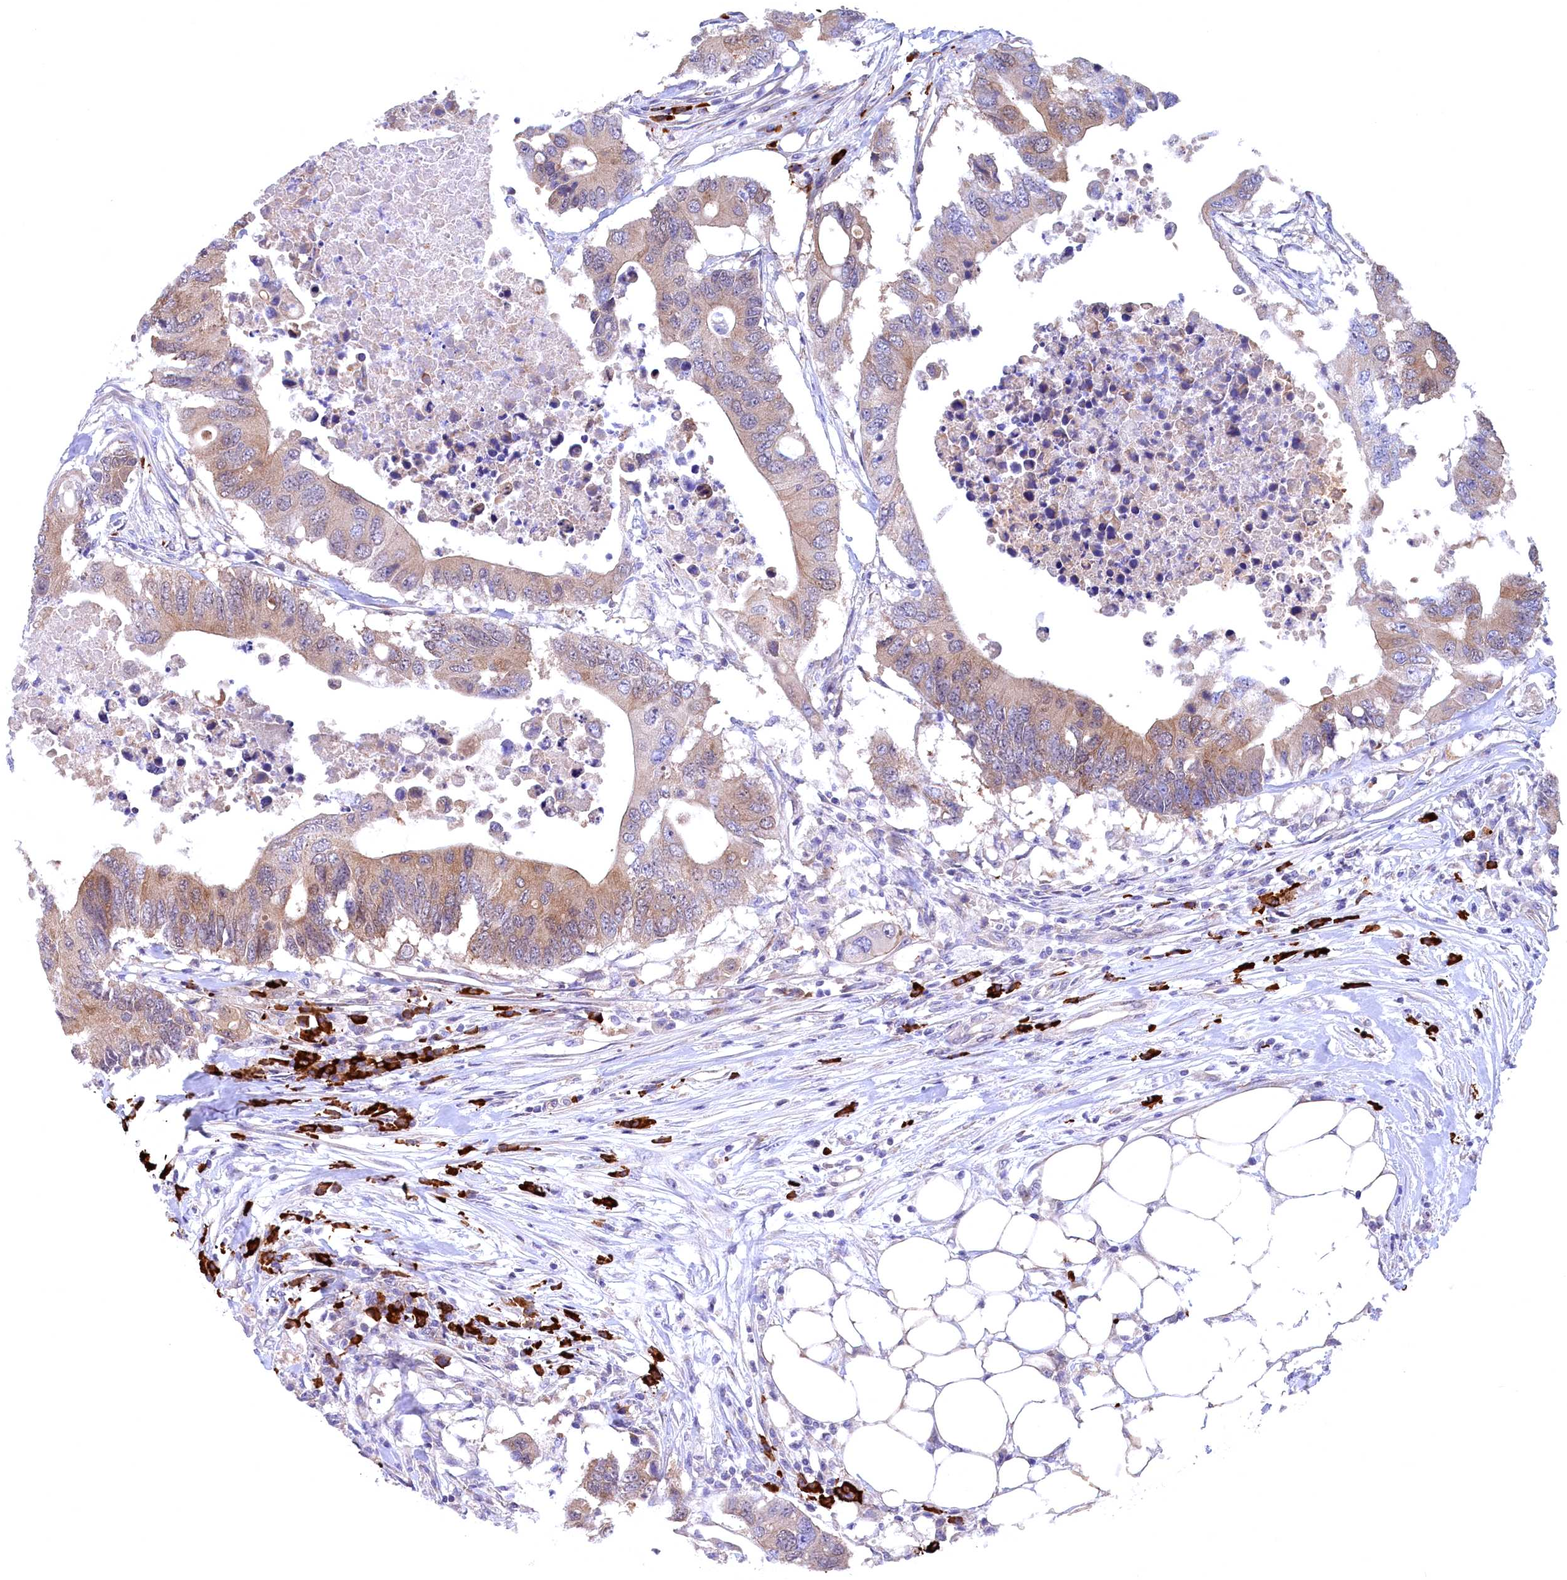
{"staining": {"intensity": "moderate", "quantity": ">75%", "location": "cytoplasmic/membranous"}, "tissue": "colorectal cancer", "cell_type": "Tumor cells", "image_type": "cancer", "snomed": [{"axis": "morphology", "description": "Adenocarcinoma, NOS"}, {"axis": "topography", "description": "Colon"}], "caption": "Immunohistochemical staining of human adenocarcinoma (colorectal) demonstrates medium levels of moderate cytoplasmic/membranous staining in approximately >75% of tumor cells.", "gene": "JPT2", "patient": {"sex": "male", "age": 71}}